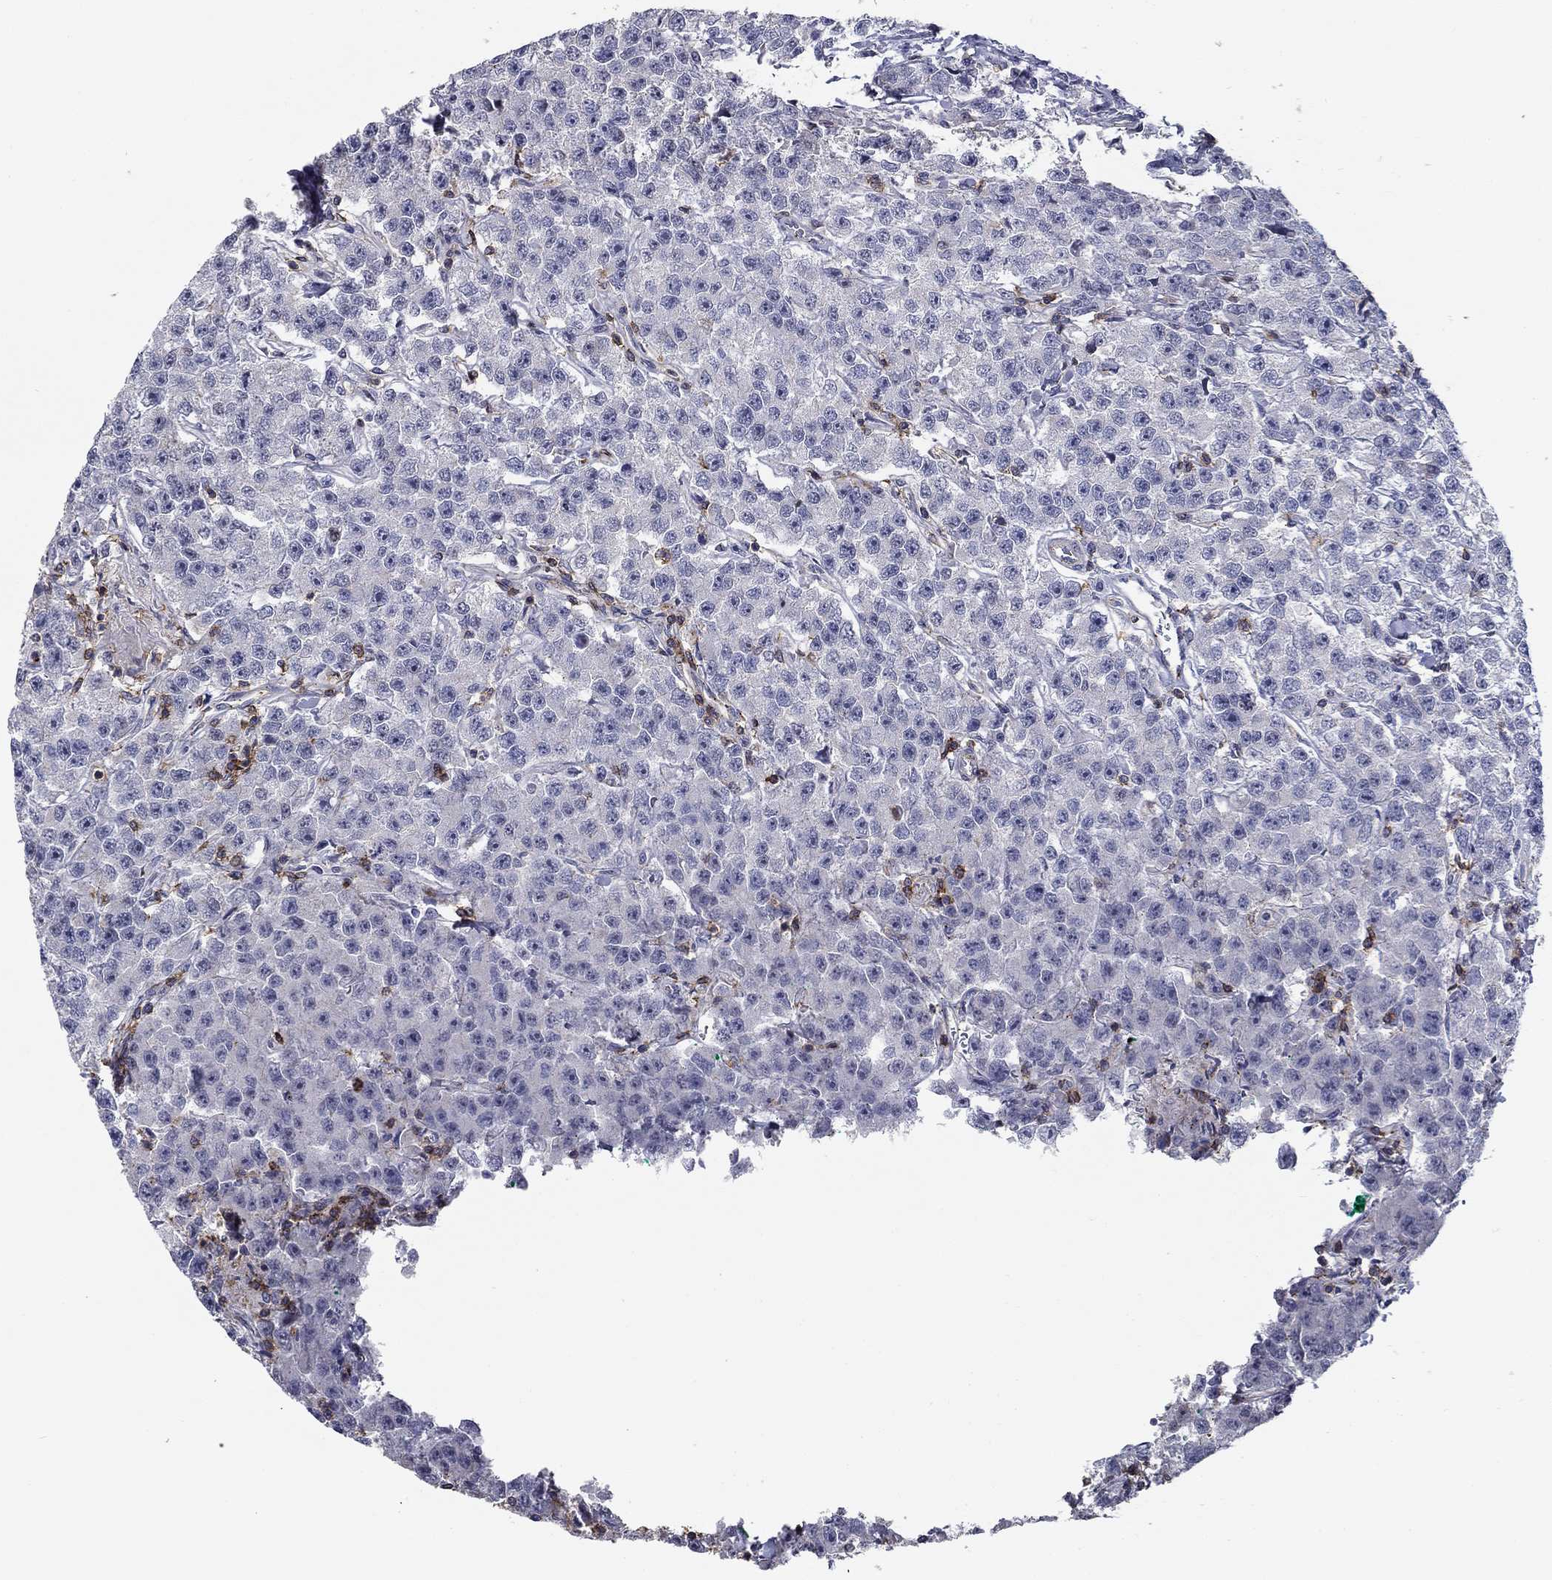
{"staining": {"intensity": "negative", "quantity": "none", "location": "none"}, "tissue": "testis cancer", "cell_type": "Tumor cells", "image_type": "cancer", "snomed": [{"axis": "morphology", "description": "Seminoma, NOS"}, {"axis": "topography", "description": "Testis"}], "caption": "DAB (3,3'-diaminobenzidine) immunohistochemical staining of human testis cancer demonstrates no significant positivity in tumor cells. (DAB (3,3'-diaminobenzidine) immunohistochemistry visualized using brightfield microscopy, high magnification).", "gene": "SIT1", "patient": {"sex": "male", "age": 59}}